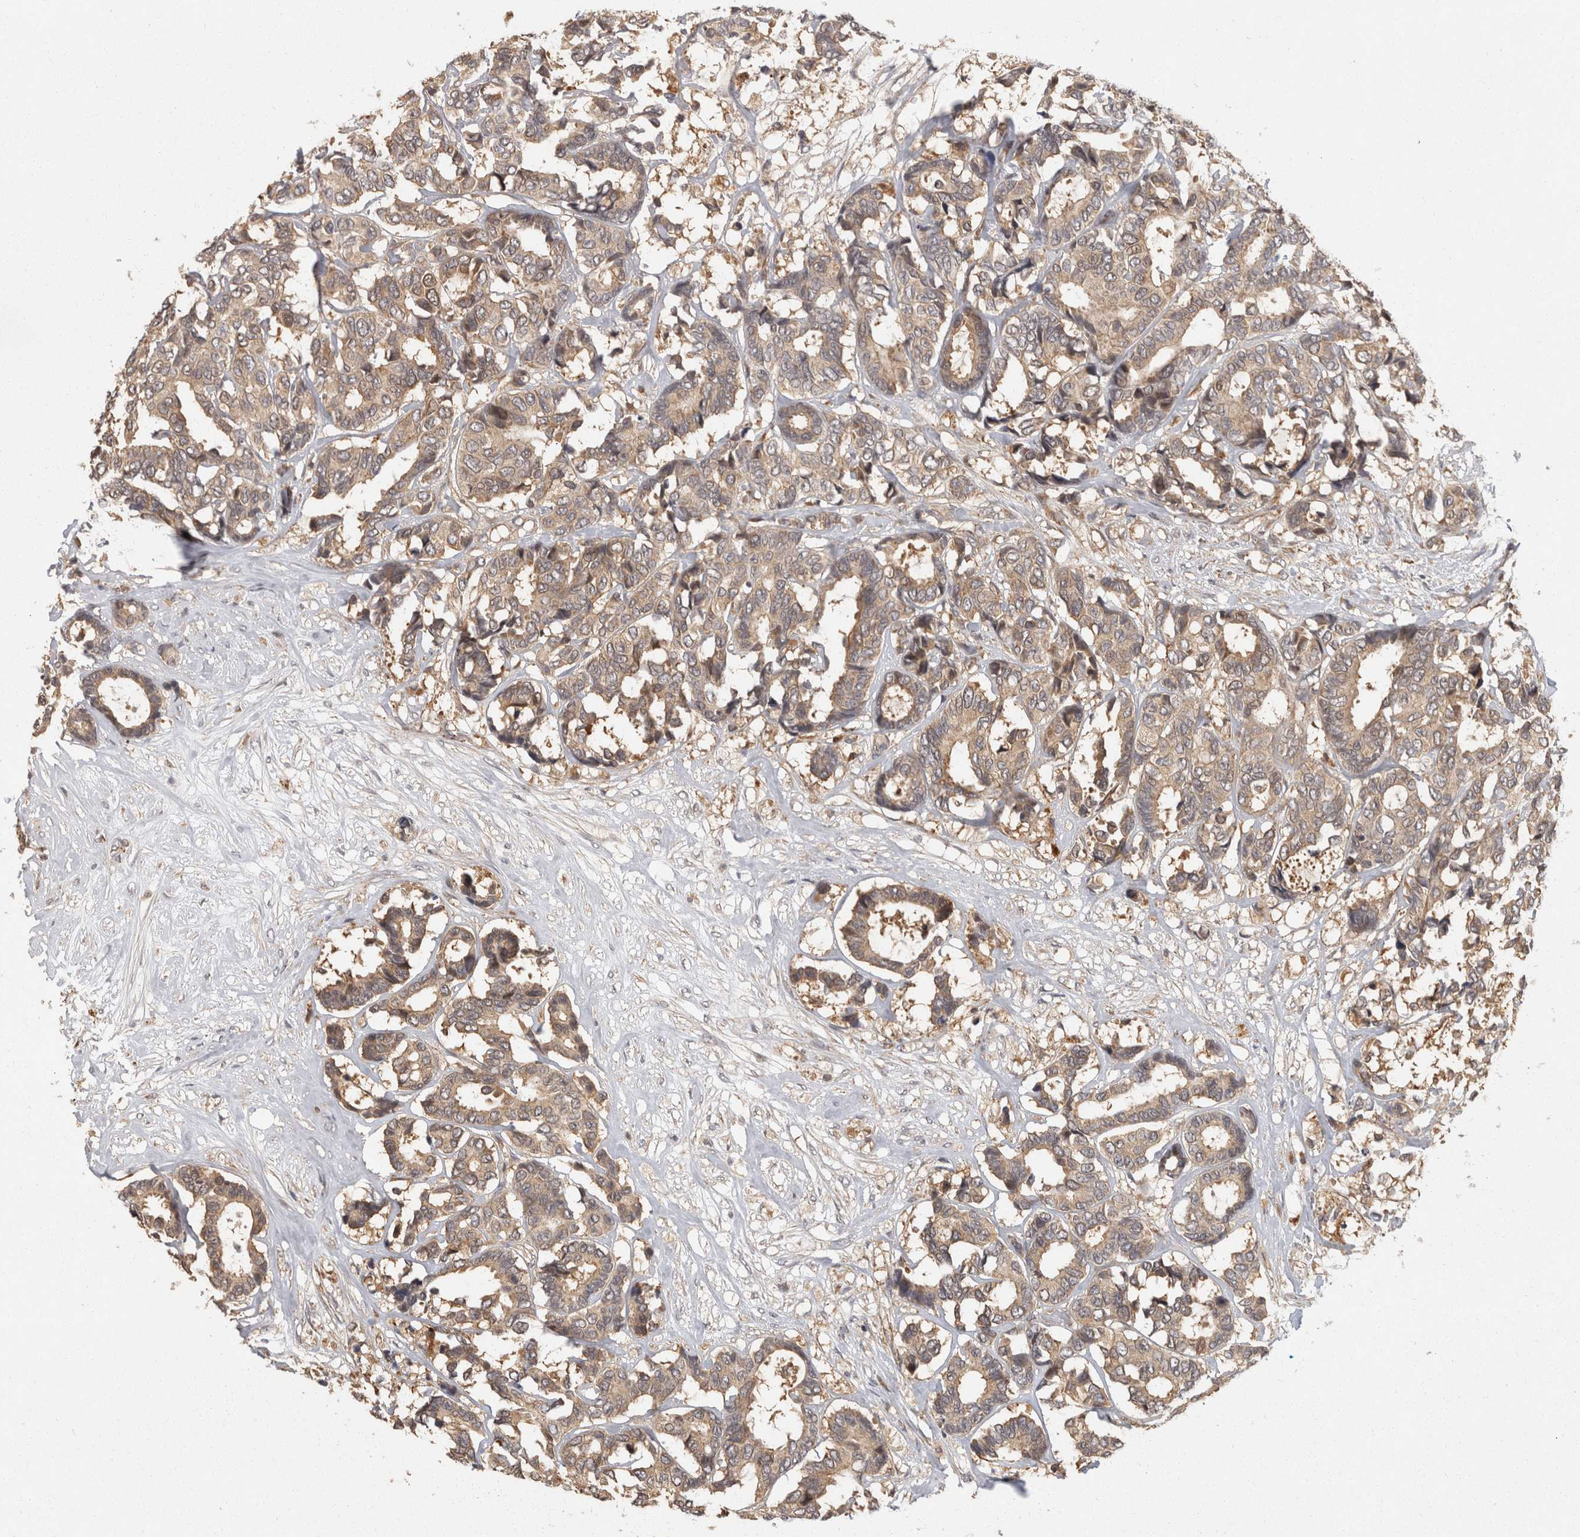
{"staining": {"intensity": "moderate", "quantity": "25%-75%", "location": "cytoplasmic/membranous"}, "tissue": "breast cancer", "cell_type": "Tumor cells", "image_type": "cancer", "snomed": [{"axis": "morphology", "description": "Duct carcinoma"}, {"axis": "topography", "description": "Breast"}], "caption": "DAB (3,3'-diaminobenzidine) immunohistochemical staining of human breast cancer (invasive ductal carcinoma) displays moderate cytoplasmic/membranous protein staining in about 25%-75% of tumor cells. Using DAB (3,3'-diaminobenzidine) (brown) and hematoxylin (blue) stains, captured at high magnification using brightfield microscopy.", "gene": "ACAT2", "patient": {"sex": "female", "age": 87}}